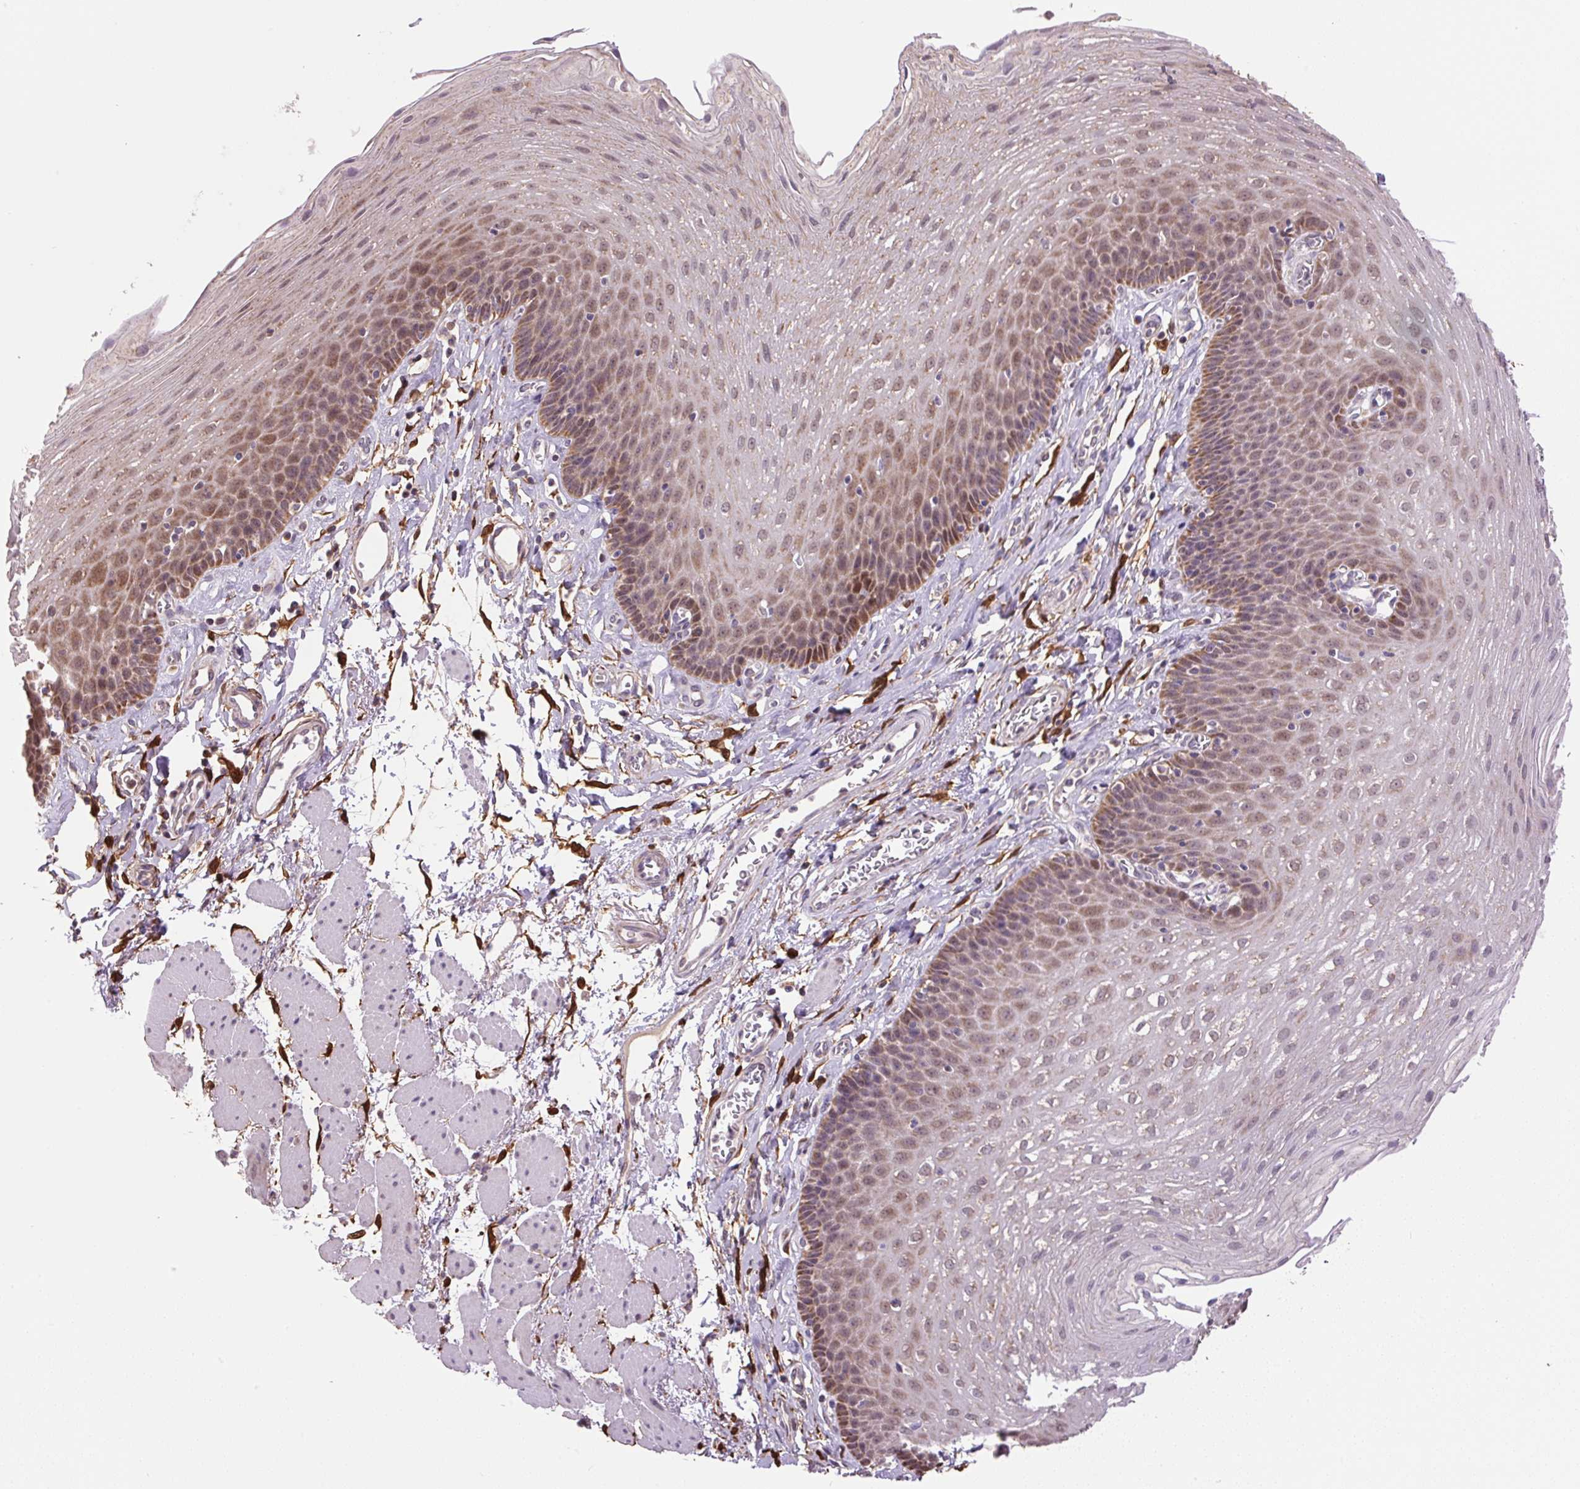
{"staining": {"intensity": "moderate", "quantity": "25%-75%", "location": "cytoplasmic/membranous,nuclear"}, "tissue": "esophagus", "cell_type": "Squamous epithelial cells", "image_type": "normal", "snomed": [{"axis": "morphology", "description": "Normal tissue, NOS"}, {"axis": "topography", "description": "Esophagus"}], "caption": "Unremarkable esophagus was stained to show a protein in brown. There is medium levels of moderate cytoplasmic/membranous,nuclear staining in approximately 25%-75% of squamous epithelial cells. (Brightfield microscopy of DAB IHC at high magnification).", "gene": "SGF29", "patient": {"sex": "female", "age": 81}}